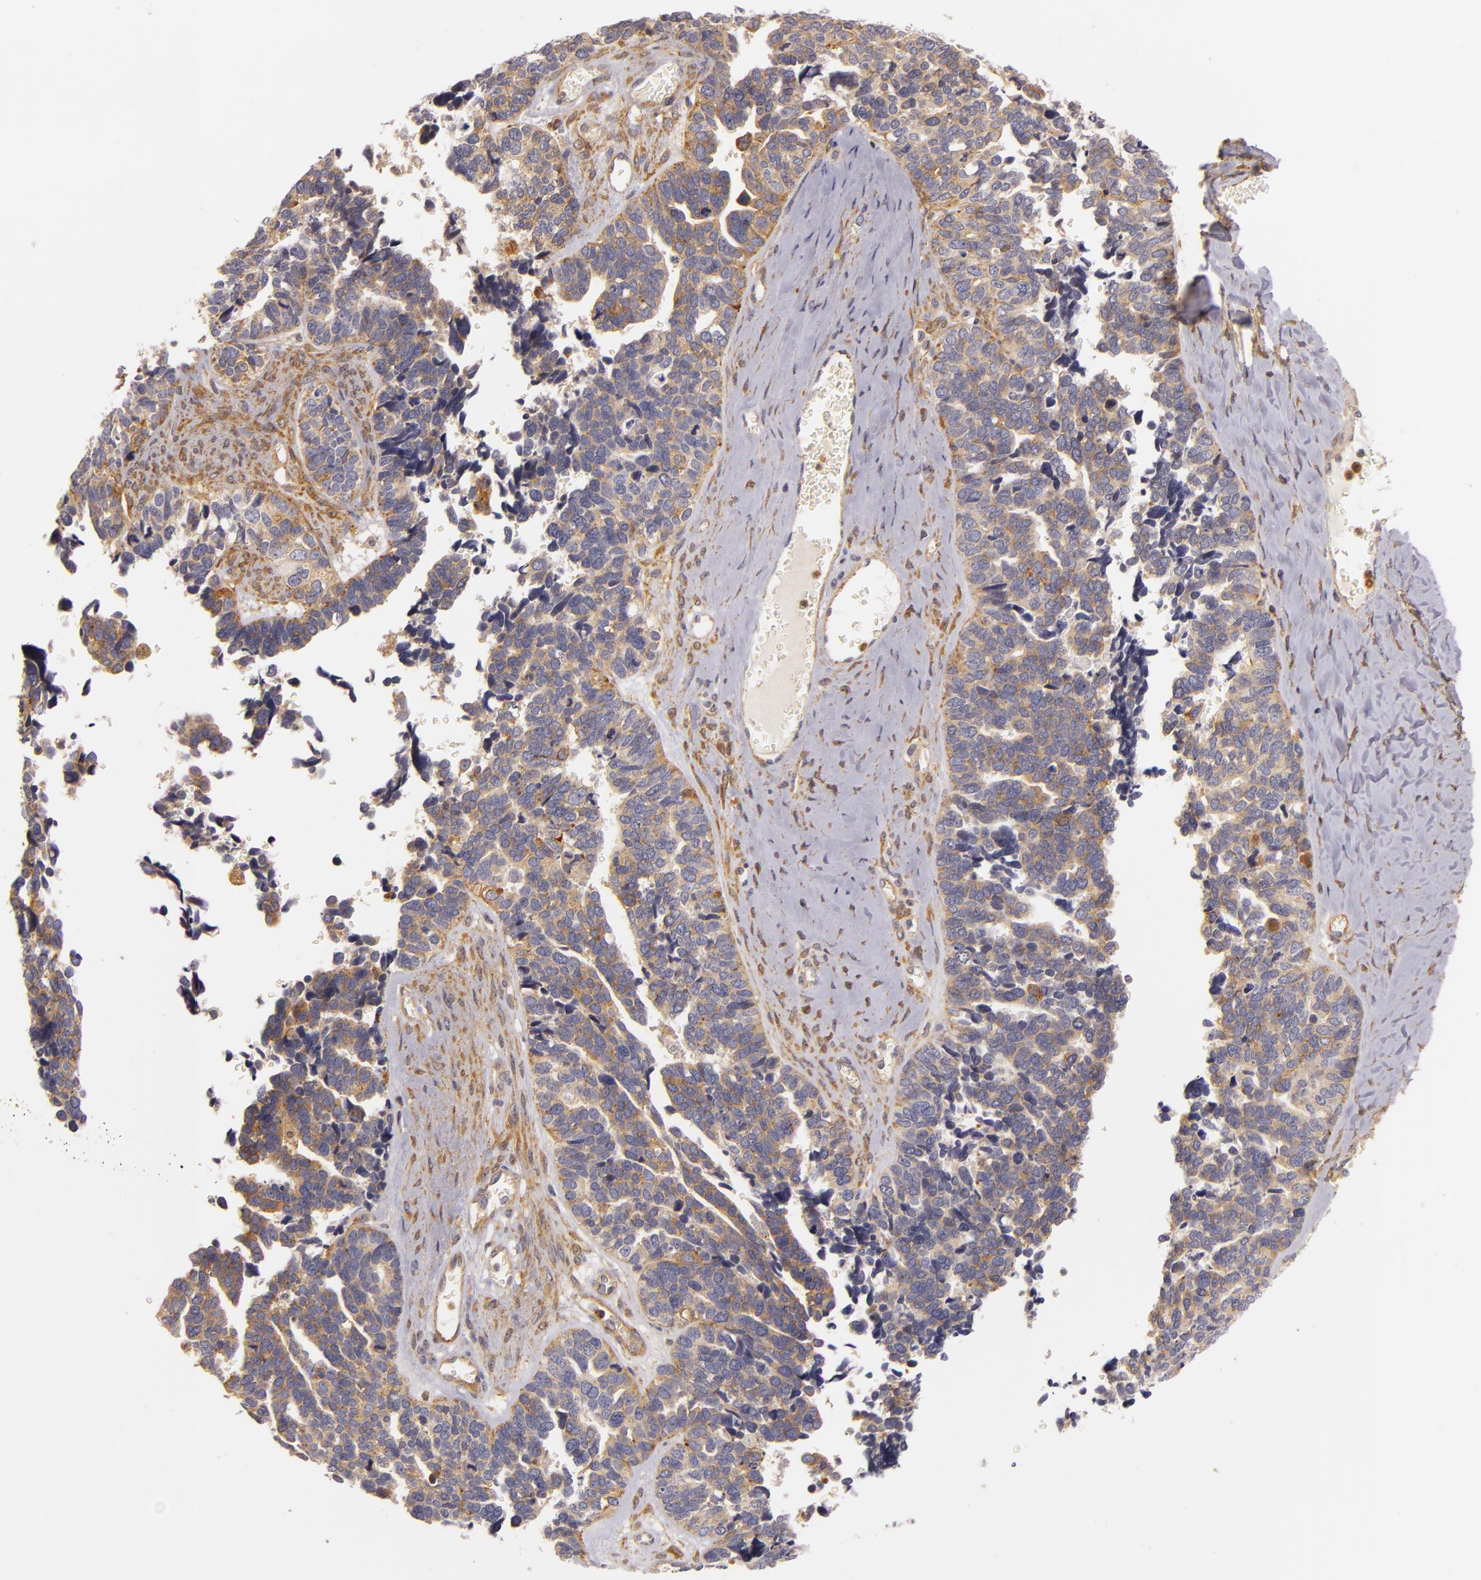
{"staining": {"intensity": "weak", "quantity": ">75%", "location": "cytoplasmic/membranous"}, "tissue": "ovarian cancer", "cell_type": "Tumor cells", "image_type": "cancer", "snomed": [{"axis": "morphology", "description": "Cystadenocarcinoma, serous, NOS"}, {"axis": "topography", "description": "Ovary"}], "caption": "This histopathology image exhibits serous cystadenocarcinoma (ovarian) stained with IHC to label a protein in brown. The cytoplasmic/membranous of tumor cells show weak positivity for the protein. Nuclei are counter-stained blue.", "gene": "TOM1", "patient": {"sex": "female", "age": 77}}